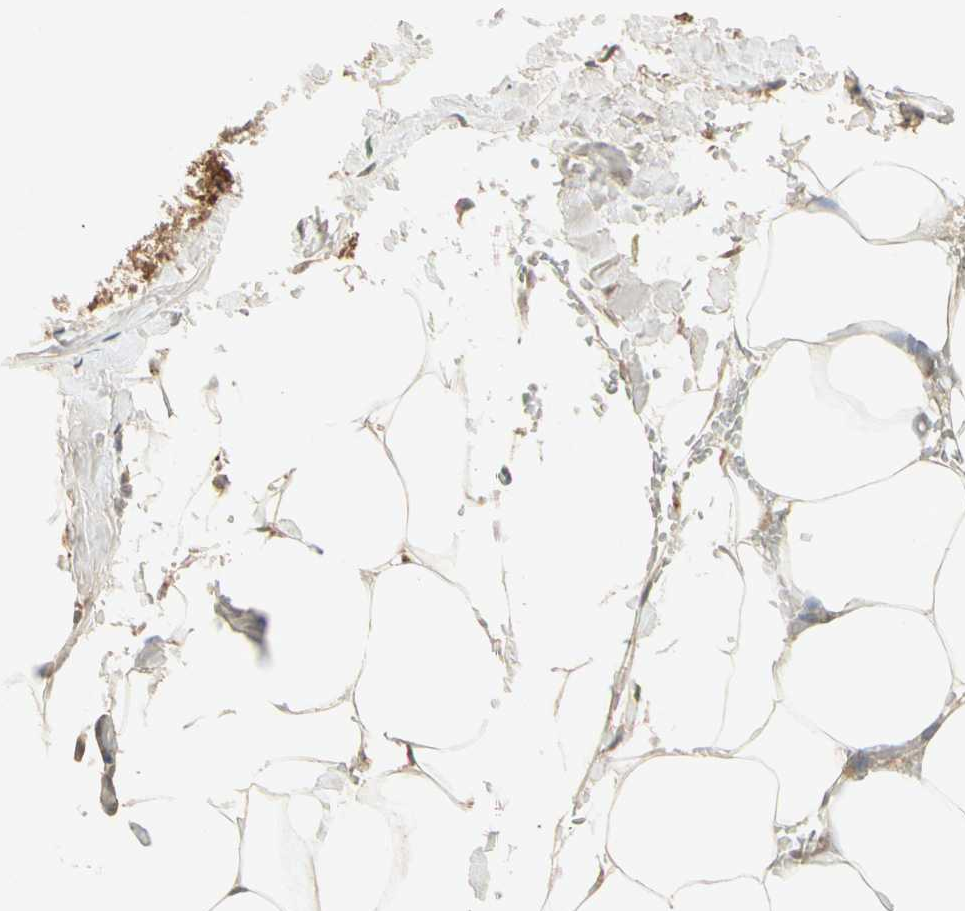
{"staining": {"intensity": "moderate", "quantity": ">75%", "location": "cytoplasmic/membranous"}, "tissue": "adipose tissue", "cell_type": "Adipocytes", "image_type": "normal", "snomed": [{"axis": "morphology", "description": "Normal tissue, NOS"}, {"axis": "topography", "description": "Breast"}, {"axis": "topography", "description": "Adipose tissue"}], "caption": "The micrograph demonstrates a brown stain indicating the presence of a protein in the cytoplasmic/membranous of adipocytes in adipose tissue. (Stains: DAB (3,3'-diaminobenzidine) in brown, nuclei in blue, Microscopy: brightfield microscopy at high magnification).", "gene": "FLOT1", "patient": {"sex": "female", "age": 25}}